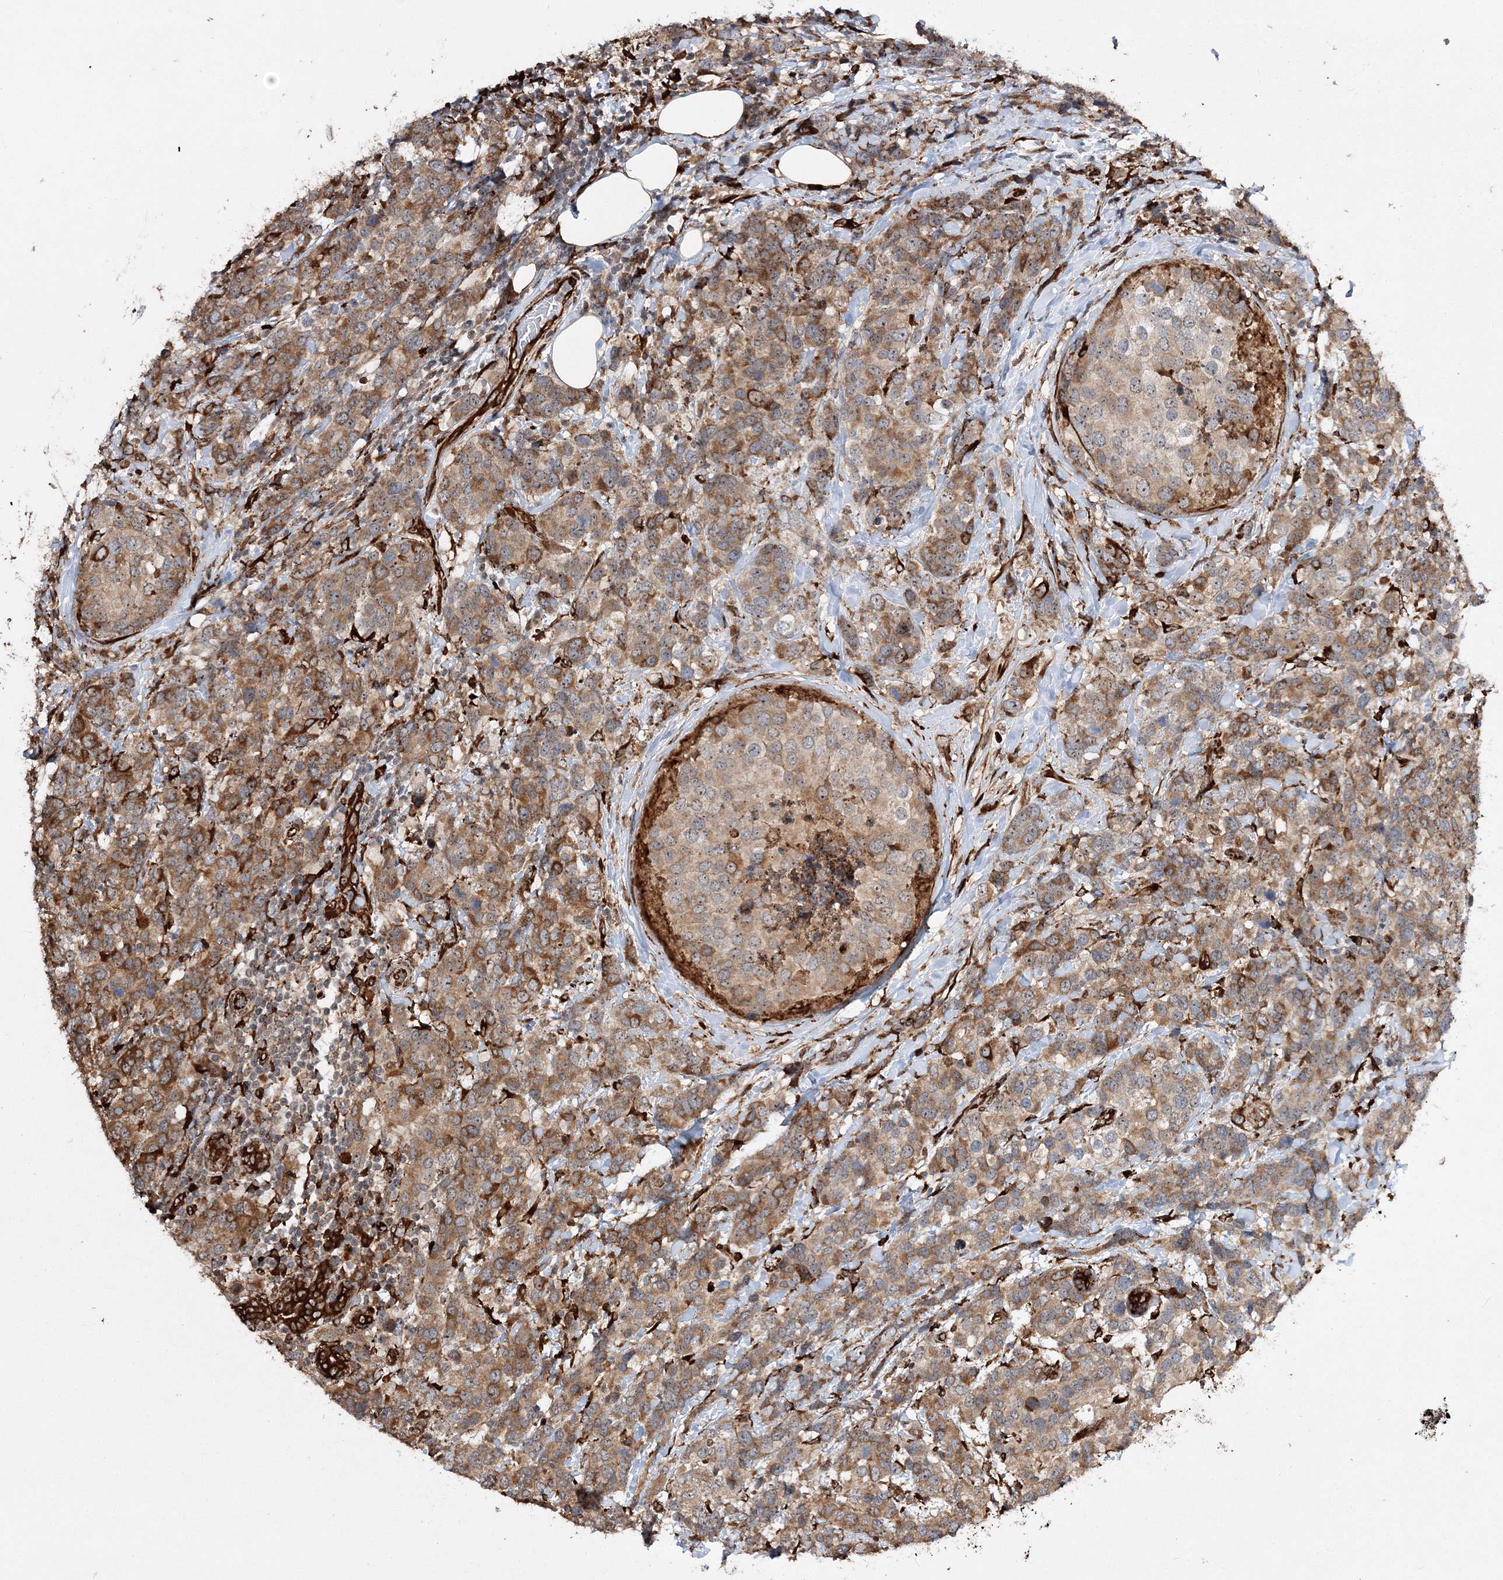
{"staining": {"intensity": "moderate", "quantity": ">75%", "location": "cytoplasmic/membranous"}, "tissue": "breast cancer", "cell_type": "Tumor cells", "image_type": "cancer", "snomed": [{"axis": "morphology", "description": "Lobular carcinoma"}, {"axis": "topography", "description": "Breast"}], "caption": "Breast cancer (lobular carcinoma) tissue demonstrates moderate cytoplasmic/membranous positivity in approximately >75% of tumor cells", "gene": "SCRN3", "patient": {"sex": "female", "age": 59}}